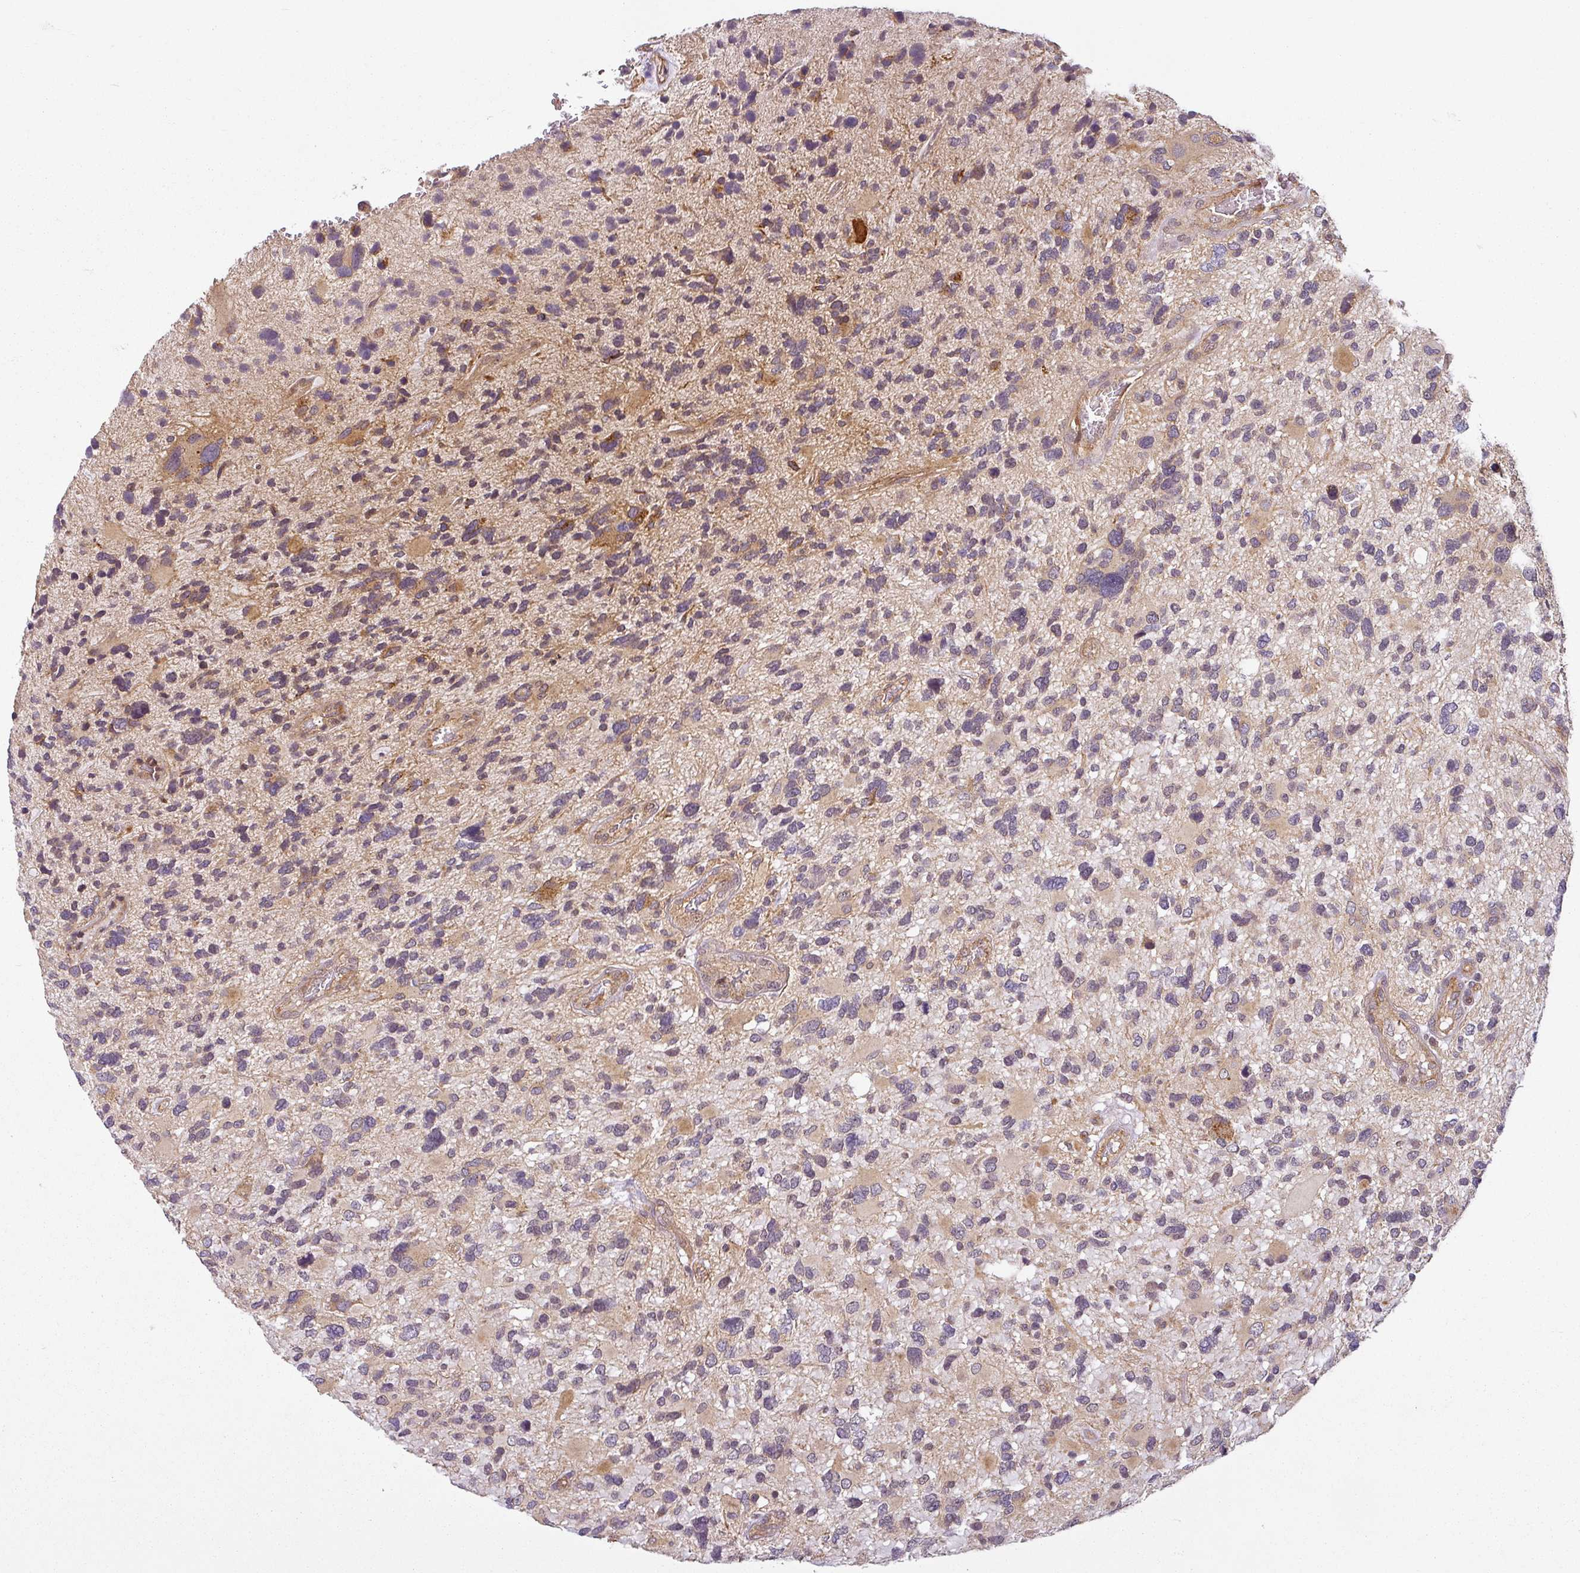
{"staining": {"intensity": "moderate", "quantity": ">75%", "location": "cytoplasmic/membranous"}, "tissue": "glioma", "cell_type": "Tumor cells", "image_type": "cancer", "snomed": [{"axis": "morphology", "description": "Glioma, malignant, High grade"}, {"axis": "topography", "description": "Brain"}], "caption": "DAB (3,3'-diaminobenzidine) immunohistochemical staining of human malignant high-grade glioma displays moderate cytoplasmic/membranous protein staining in approximately >75% of tumor cells. (DAB IHC with brightfield microscopy, high magnification).", "gene": "DIMT1", "patient": {"sex": "female", "age": 11}}